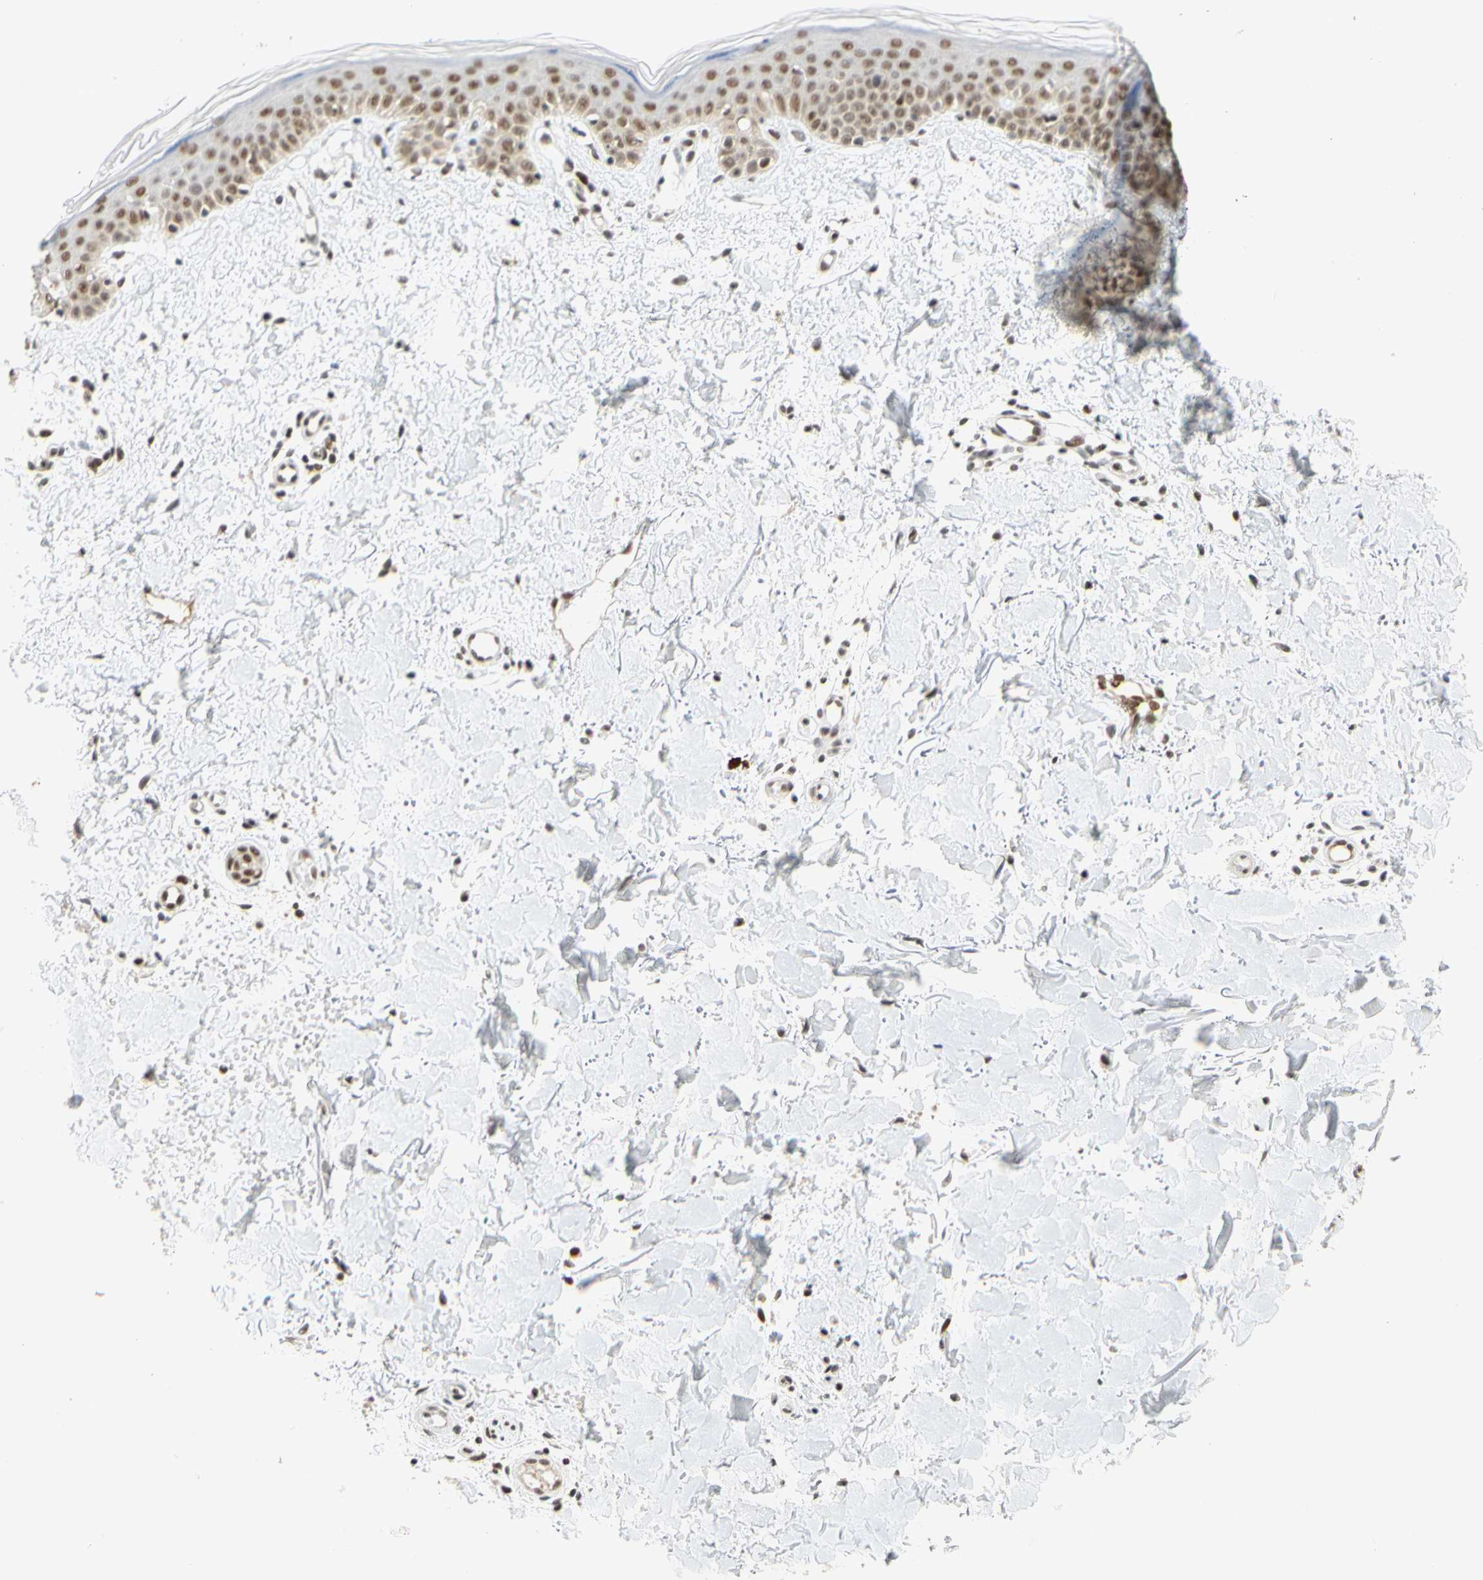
{"staining": {"intensity": "strong", "quantity": ">75%", "location": "nuclear"}, "tissue": "skin", "cell_type": "Fibroblasts", "image_type": "normal", "snomed": [{"axis": "morphology", "description": "Normal tissue, NOS"}, {"axis": "topography", "description": "Skin"}], "caption": "DAB (3,3'-diaminobenzidine) immunohistochemical staining of benign skin demonstrates strong nuclear protein expression in about >75% of fibroblasts.", "gene": "ZSCAN16", "patient": {"sex": "female", "age": 56}}